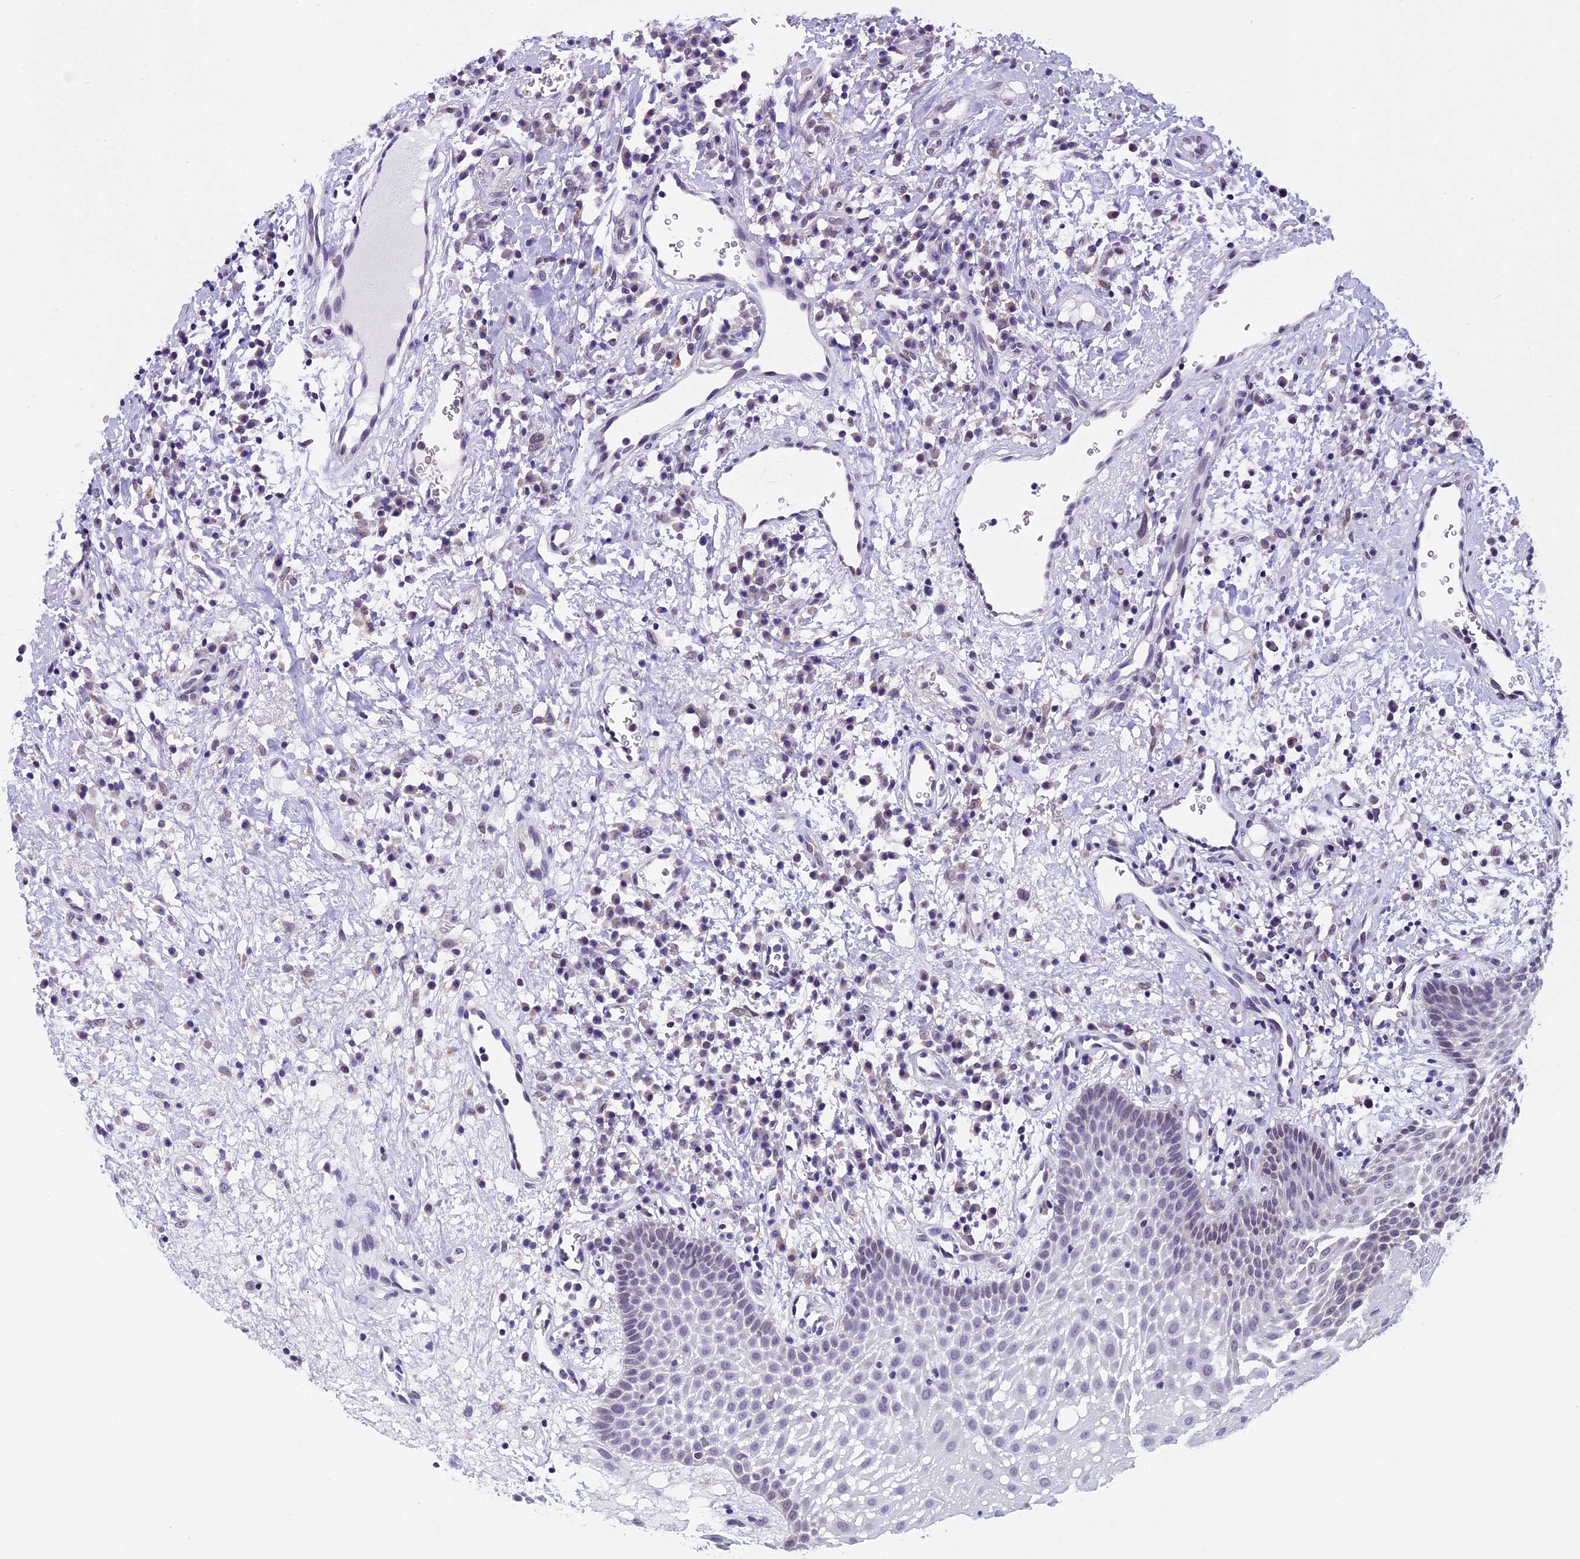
{"staining": {"intensity": "moderate", "quantity": "25%-75%", "location": "nuclear"}, "tissue": "oral mucosa", "cell_type": "Squamous epithelial cells", "image_type": "normal", "snomed": [{"axis": "morphology", "description": "Normal tissue, NOS"}, {"axis": "topography", "description": "Oral tissue"}], "caption": "Protein analysis of unremarkable oral mucosa reveals moderate nuclear expression in about 25%-75% of squamous epithelial cells.", "gene": "ZNF317", "patient": {"sex": "male", "age": 74}}